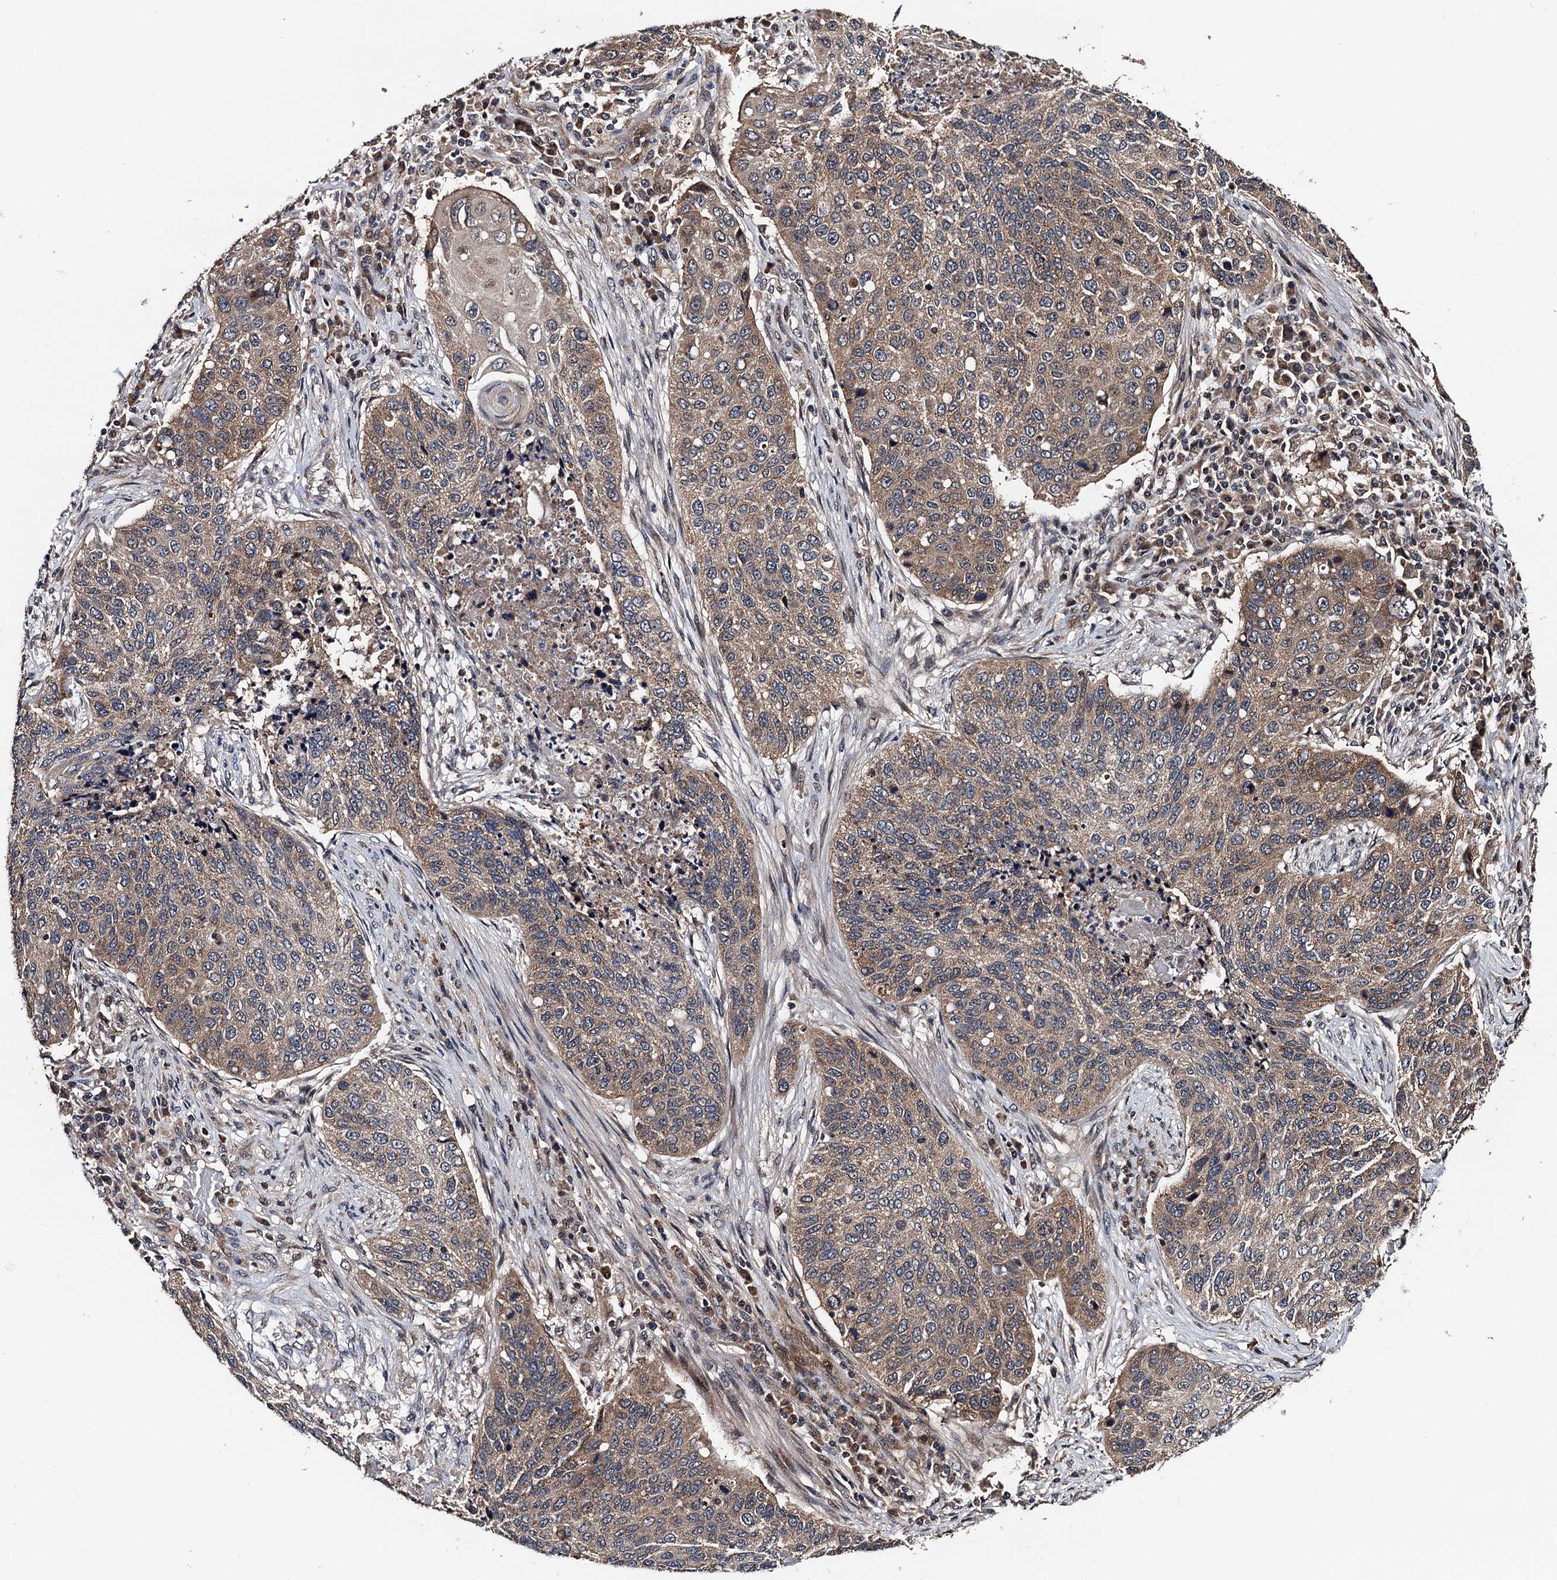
{"staining": {"intensity": "moderate", "quantity": ">75%", "location": "cytoplasmic/membranous"}, "tissue": "lung cancer", "cell_type": "Tumor cells", "image_type": "cancer", "snomed": [{"axis": "morphology", "description": "Squamous cell carcinoma, NOS"}, {"axis": "topography", "description": "Lung"}], "caption": "A brown stain labels moderate cytoplasmic/membranous expression of a protein in human squamous cell carcinoma (lung) tumor cells.", "gene": "NAA16", "patient": {"sex": "female", "age": 63}}